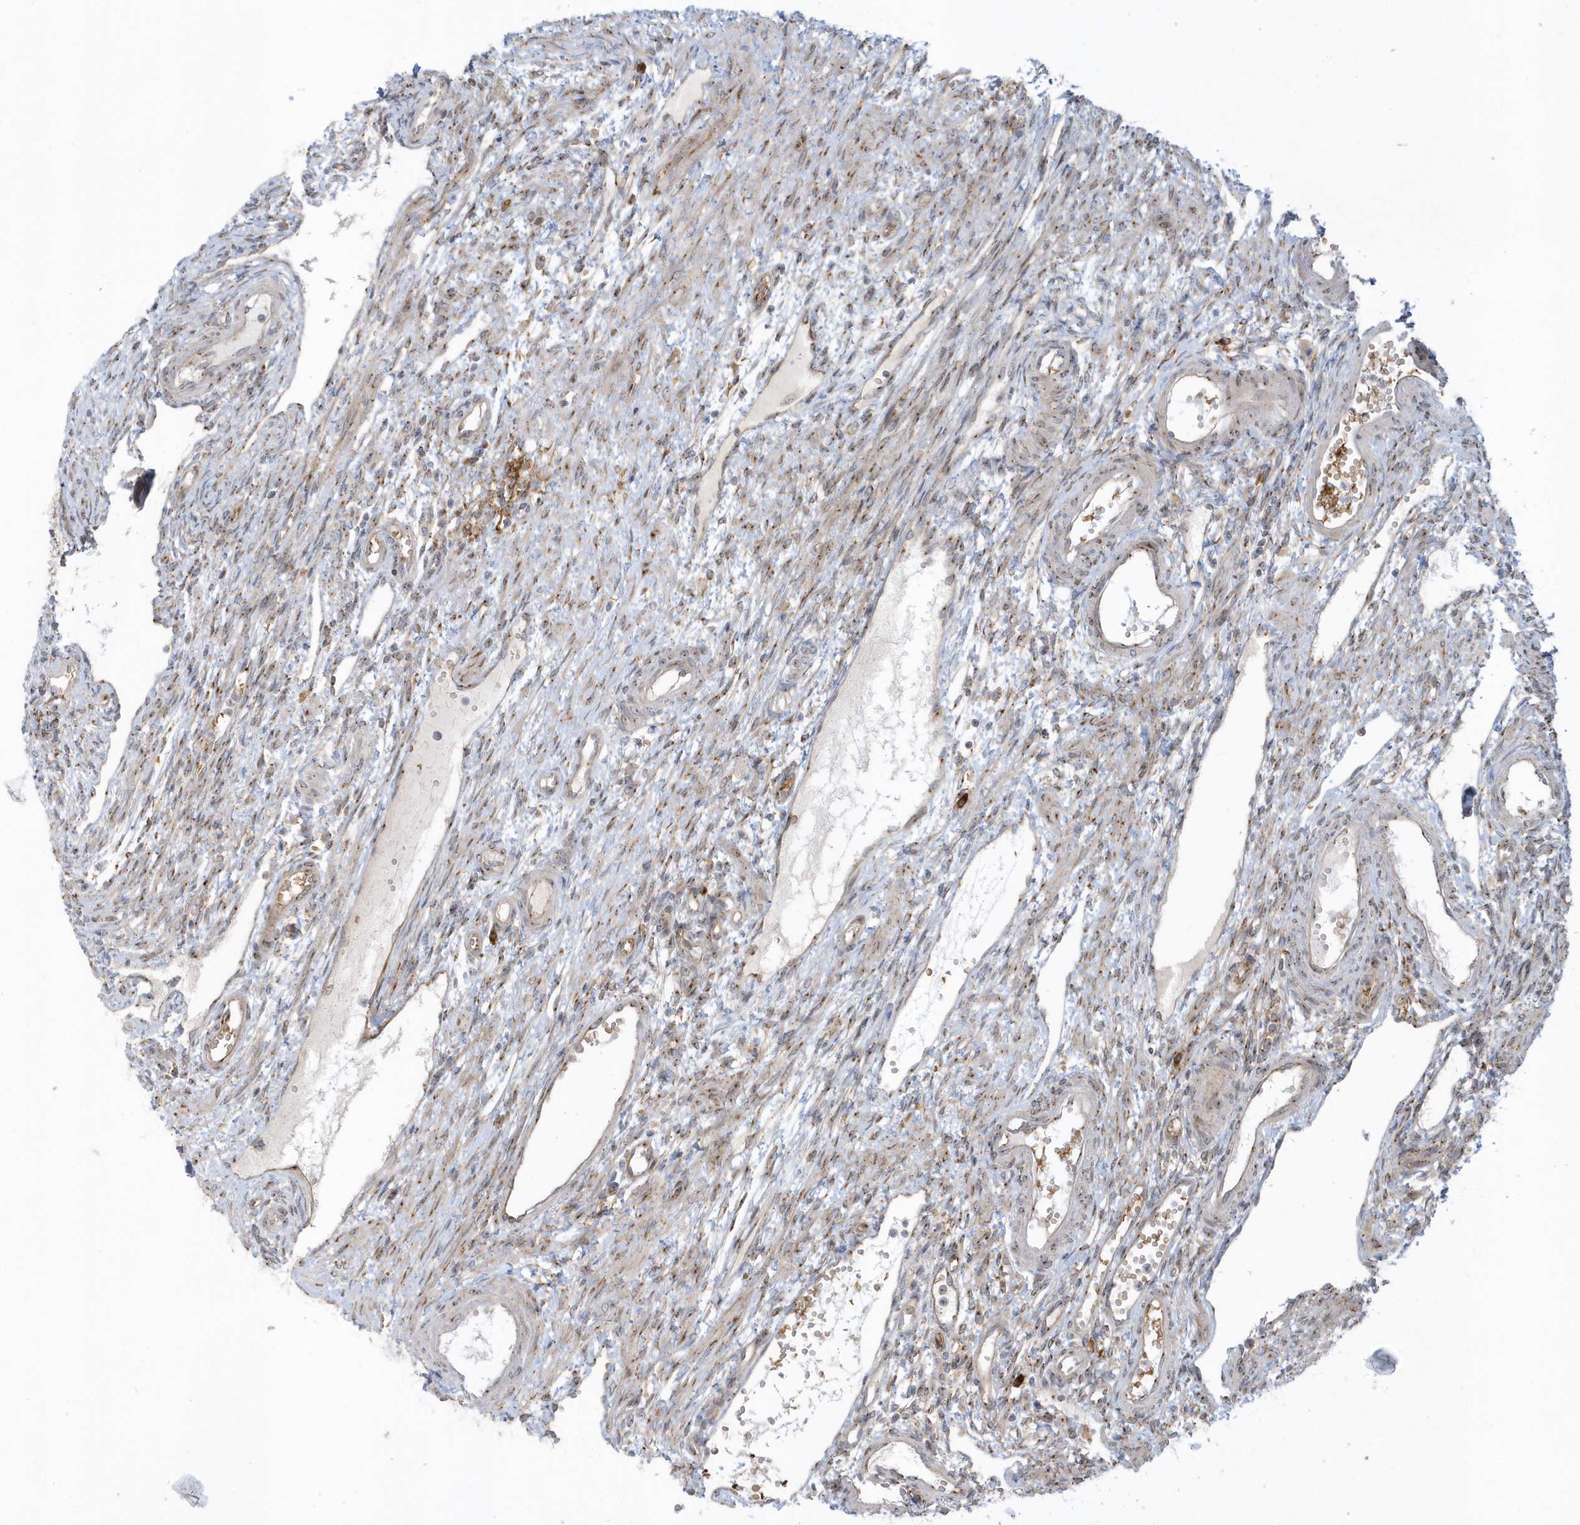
{"staining": {"intensity": "moderate", "quantity": ">75%", "location": "cytoplasmic/membranous"}, "tissue": "ovary", "cell_type": "Follicle cells", "image_type": "normal", "snomed": [{"axis": "morphology", "description": "Normal tissue, NOS"}, {"axis": "morphology", "description": "Cyst, NOS"}, {"axis": "topography", "description": "Ovary"}], "caption": "The micrograph shows staining of benign ovary, revealing moderate cytoplasmic/membranous protein staining (brown color) within follicle cells. (DAB IHC with brightfield microscopy, high magnification).", "gene": "RPP40", "patient": {"sex": "female", "age": 33}}